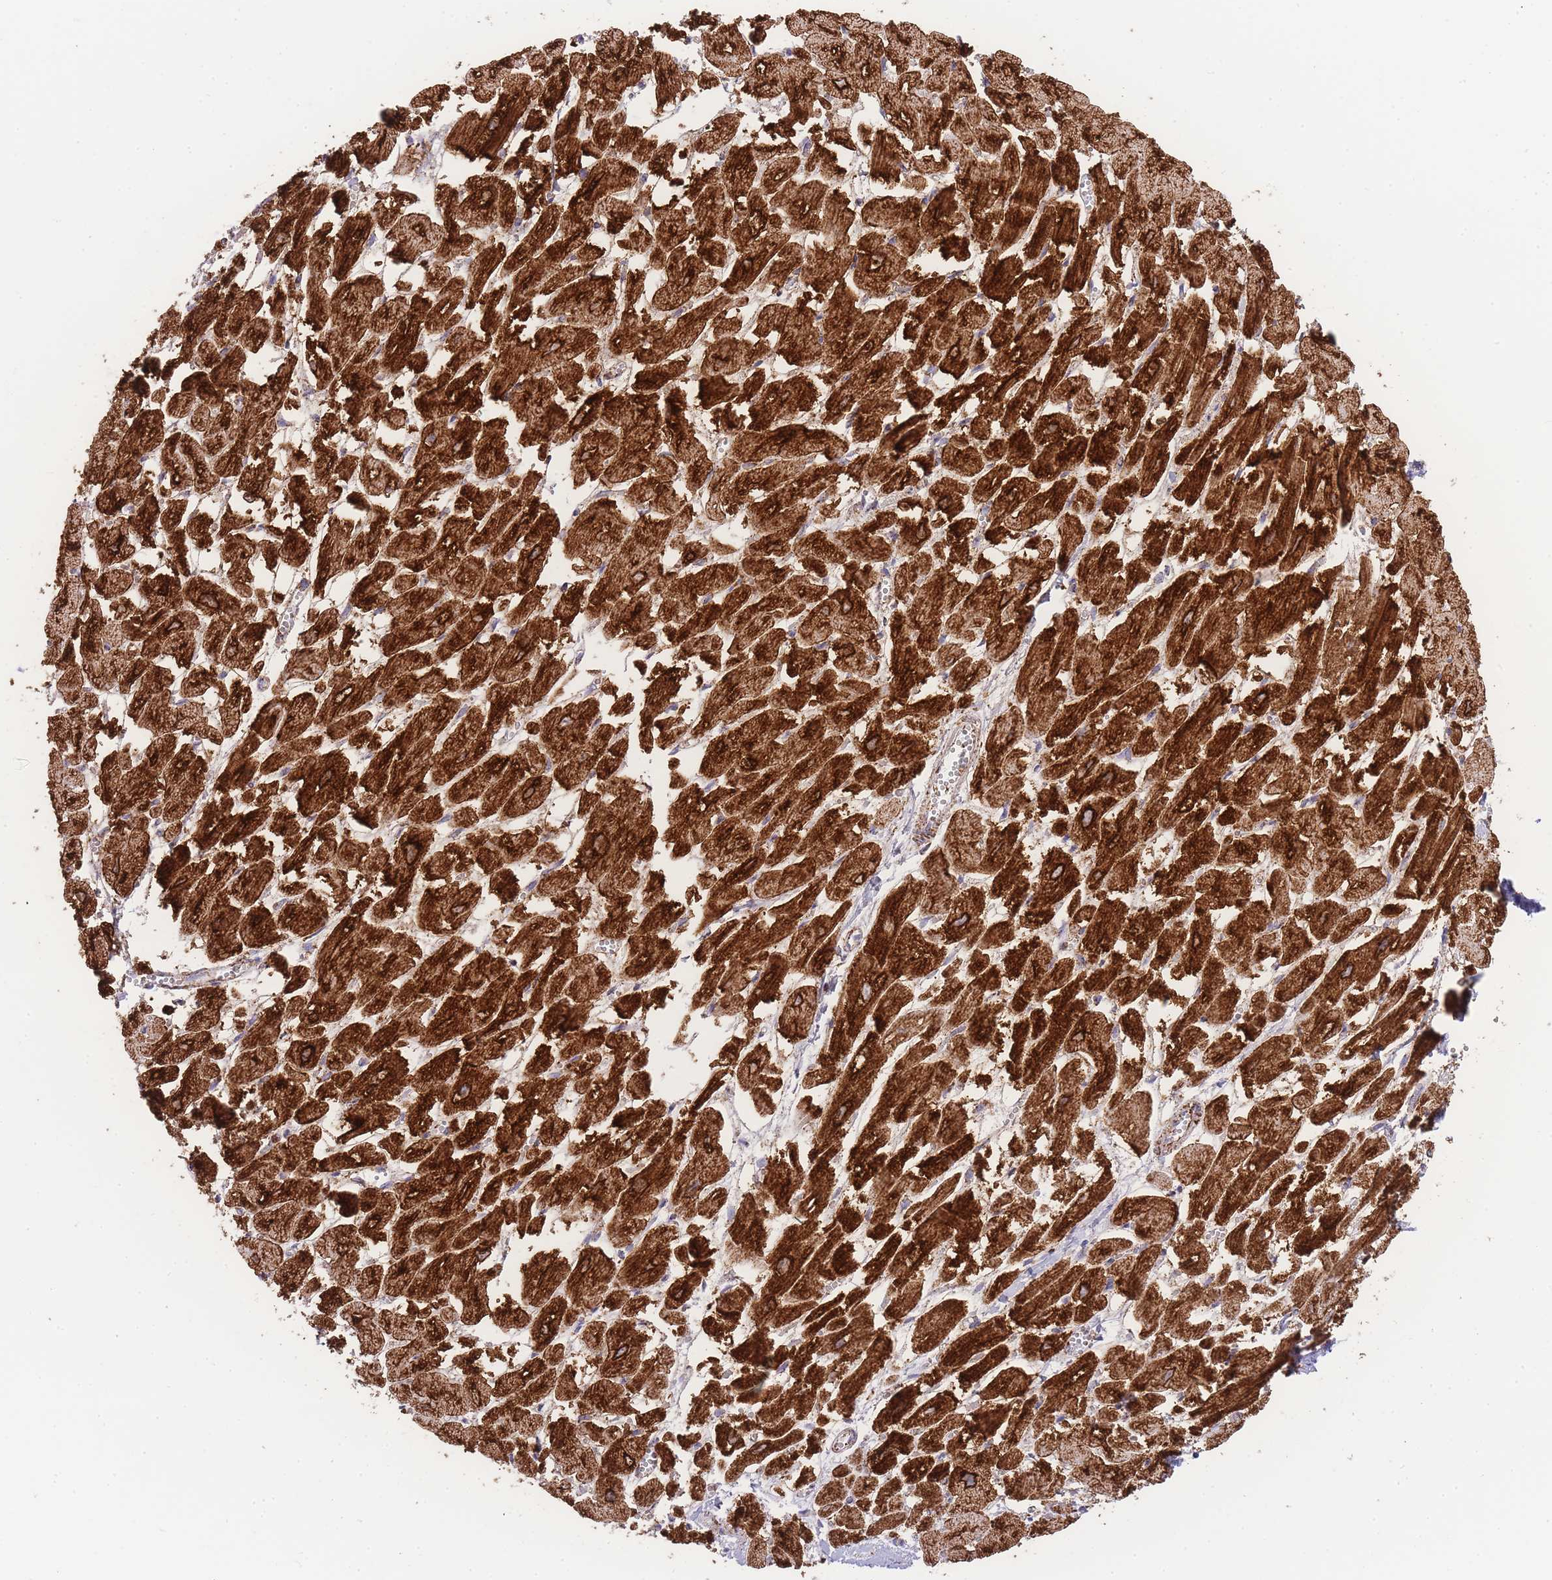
{"staining": {"intensity": "strong", "quantity": ">75%", "location": "cytoplasmic/membranous"}, "tissue": "heart muscle", "cell_type": "Cardiomyocytes", "image_type": "normal", "snomed": [{"axis": "morphology", "description": "Normal tissue, NOS"}, {"axis": "topography", "description": "Heart"}], "caption": "Protein expression analysis of benign heart muscle reveals strong cytoplasmic/membranous expression in approximately >75% of cardiomyocytes. Immunohistochemistry stains the protein in brown and the nuclei are stained blue.", "gene": "GSTM1", "patient": {"sex": "male", "age": 54}}